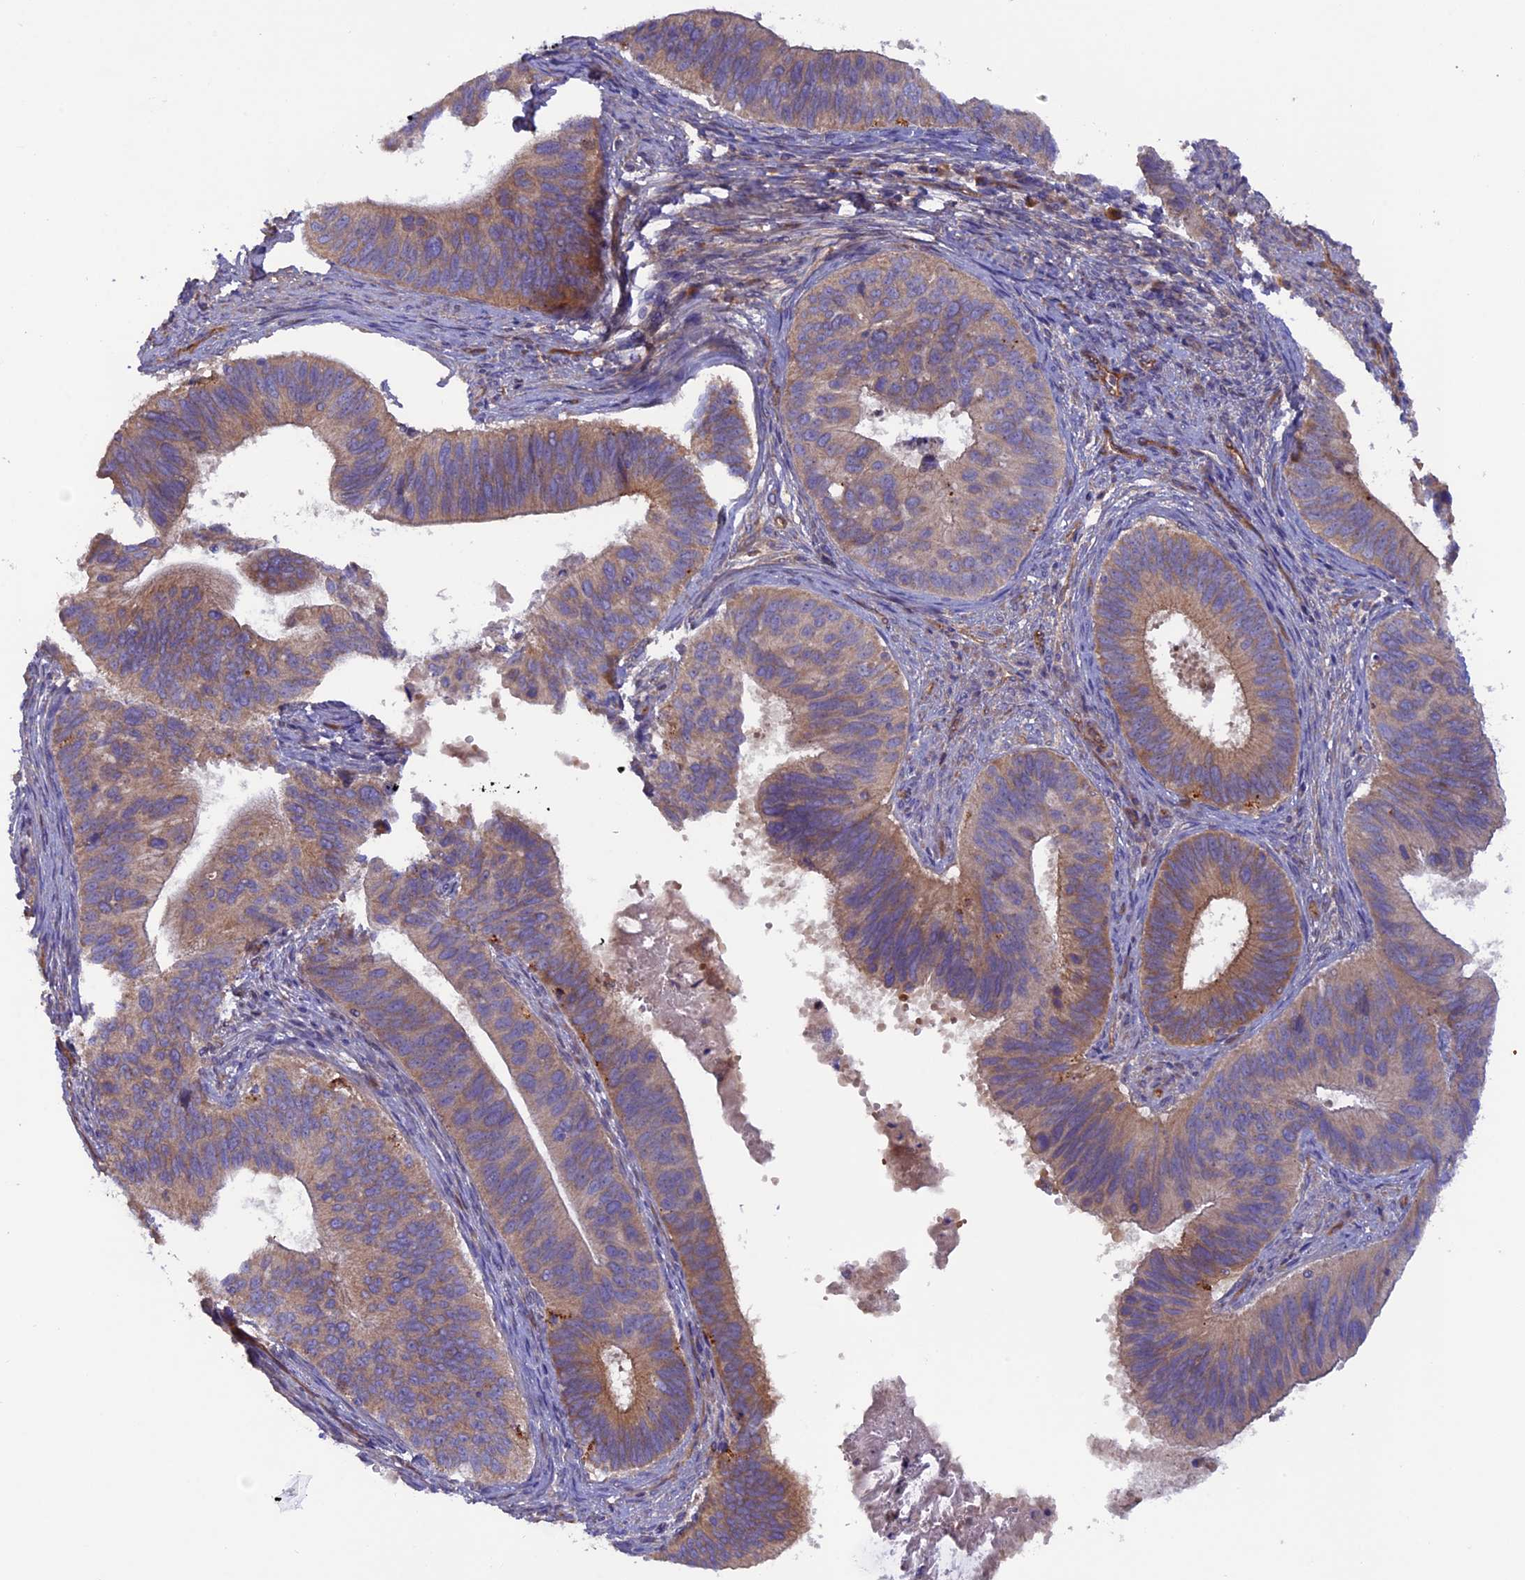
{"staining": {"intensity": "moderate", "quantity": ">75%", "location": "cytoplasmic/membranous"}, "tissue": "cervical cancer", "cell_type": "Tumor cells", "image_type": "cancer", "snomed": [{"axis": "morphology", "description": "Adenocarcinoma, NOS"}, {"axis": "topography", "description": "Cervix"}], "caption": "Tumor cells reveal medium levels of moderate cytoplasmic/membranous expression in about >75% of cells in cervical cancer.", "gene": "DUS3L", "patient": {"sex": "female", "age": 42}}